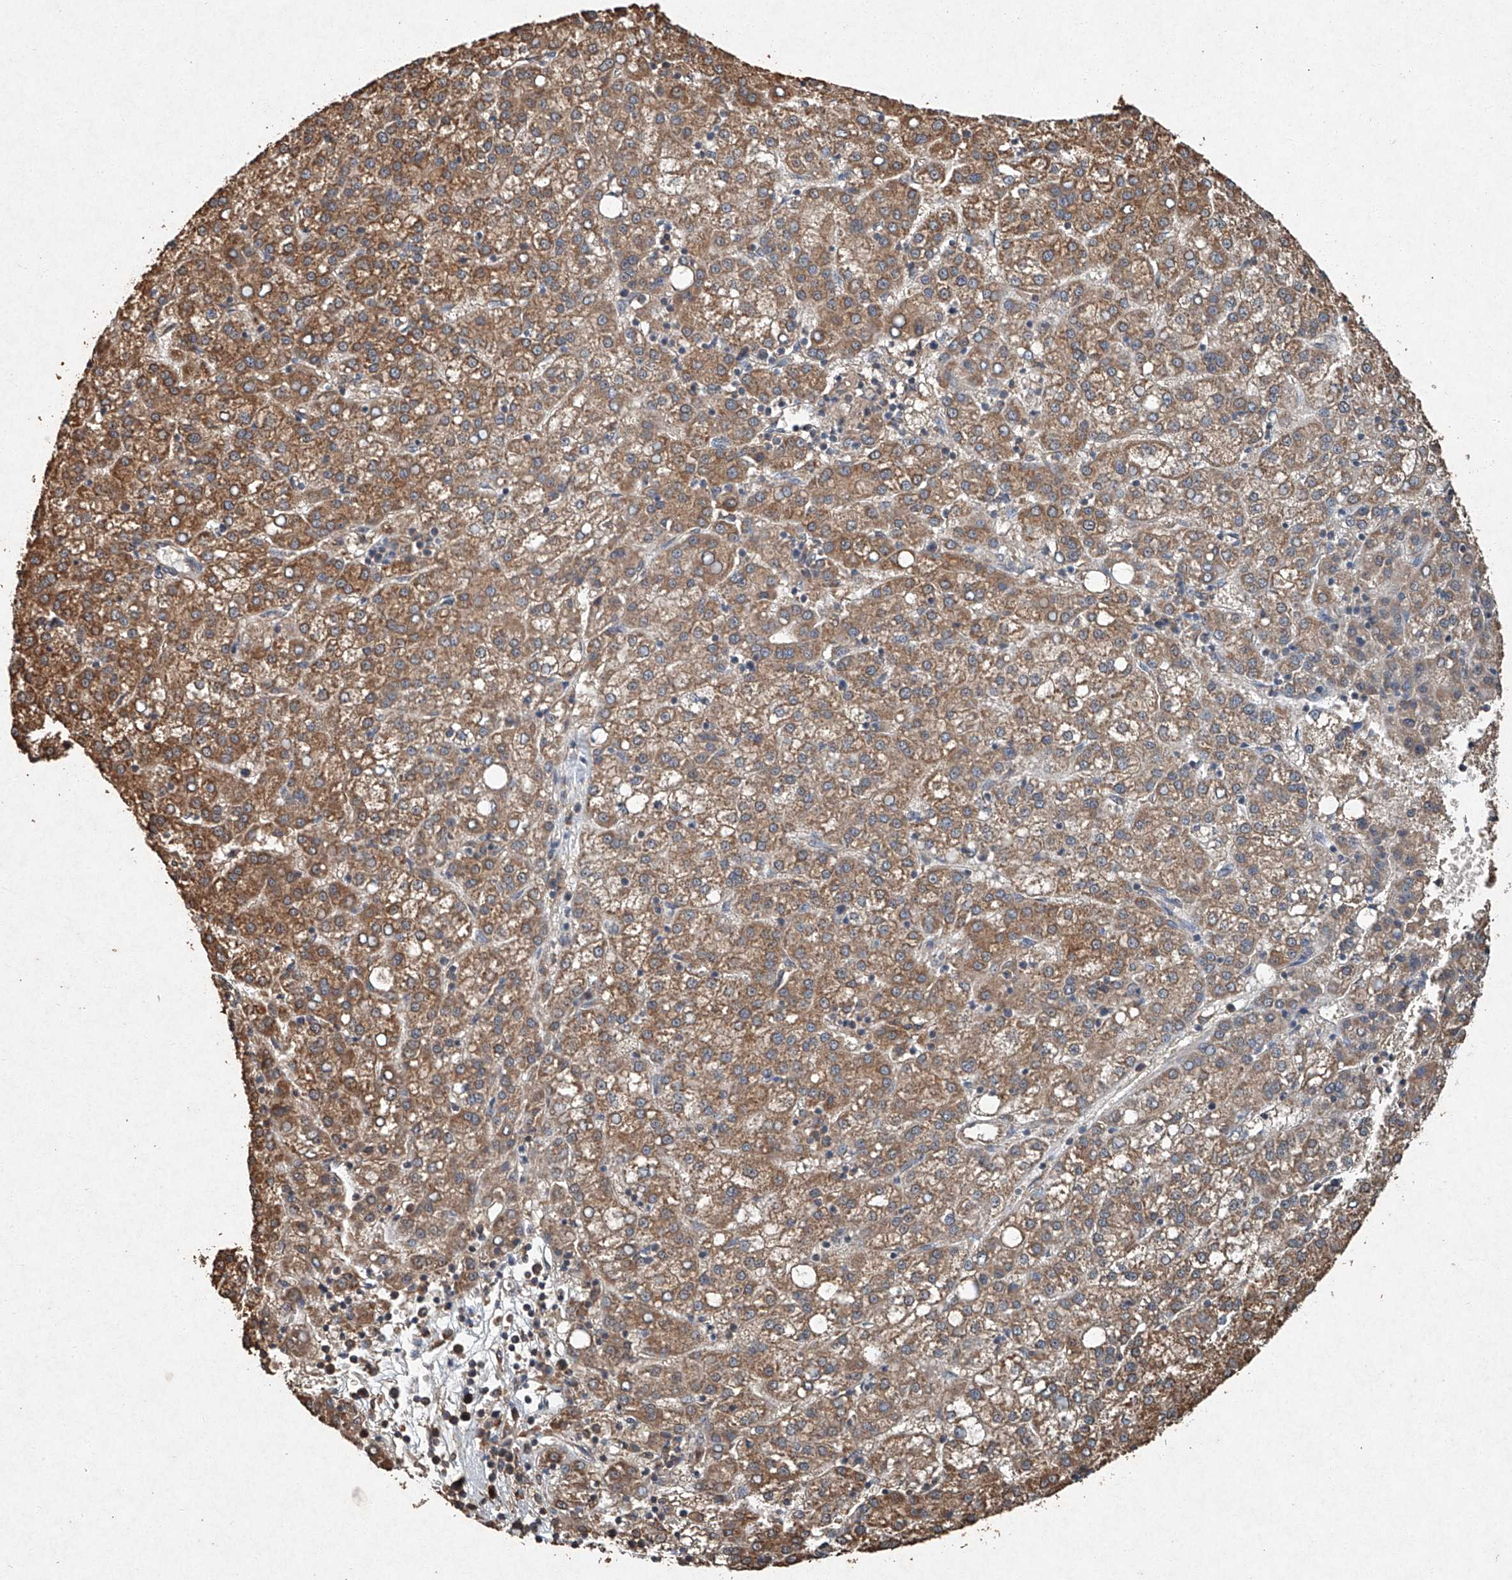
{"staining": {"intensity": "moderate", "quantity": ">75%", "location": "cytoplasmic/membranous"}, "tissue": "liver cancer", "cell_type": "Tumor cells", "image_type": "cancer", "snomed": [{"axis": "morphology", "description": "Carcinoma, Hepatocellular, NOS"}, {"axis": "topography", "description": "Liver"}], "caption": "IHC micrograph of human liver hepatocellular carcinoma stained for a protein (brown), which demonstrates medium levels of moderate cytoplasmic/membranous staining in approximately >75% of tumor cells.", "gene": "STK3", "patient": {"sex": "female", "age": 58}}